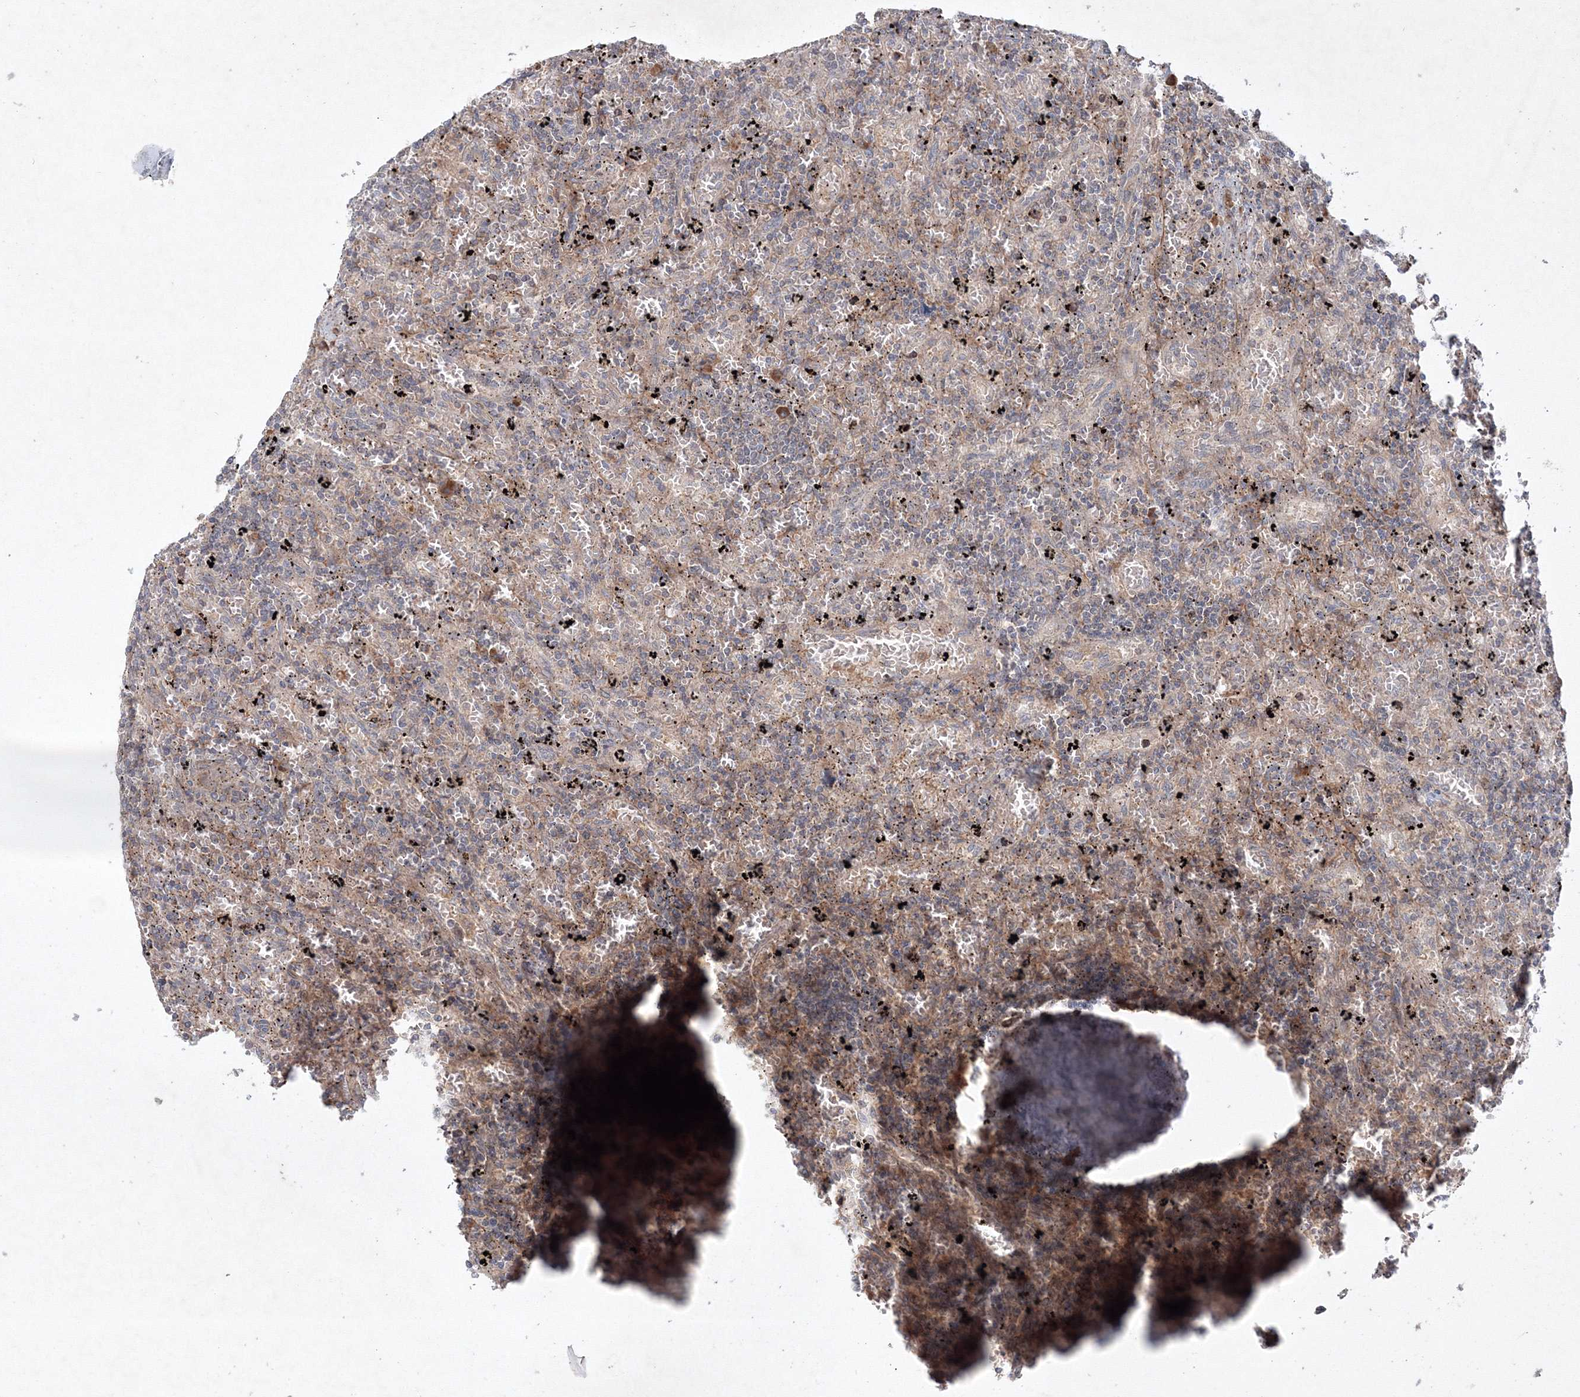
{"staining": {"intensity": "negative", "quantity": "none", "location": "none"}, "tissue": "lymphoma", "cell_type": "Tumor cells", "image_type": "cancer", "snomed": [{"axis": "morphology", "description": "Malignant lymphoma, non-Hodgkin's type, Low grade"}, {"axis": "topography", "description": "Spleen"}], "caption": "This is an IHC histopathology image of malignant lymphoma, non-Hodgkin's type (low-grade). There is no positivity in tumor cells.", "gene": "NOA1", "patient": {"sex": "male", "age": 76}}